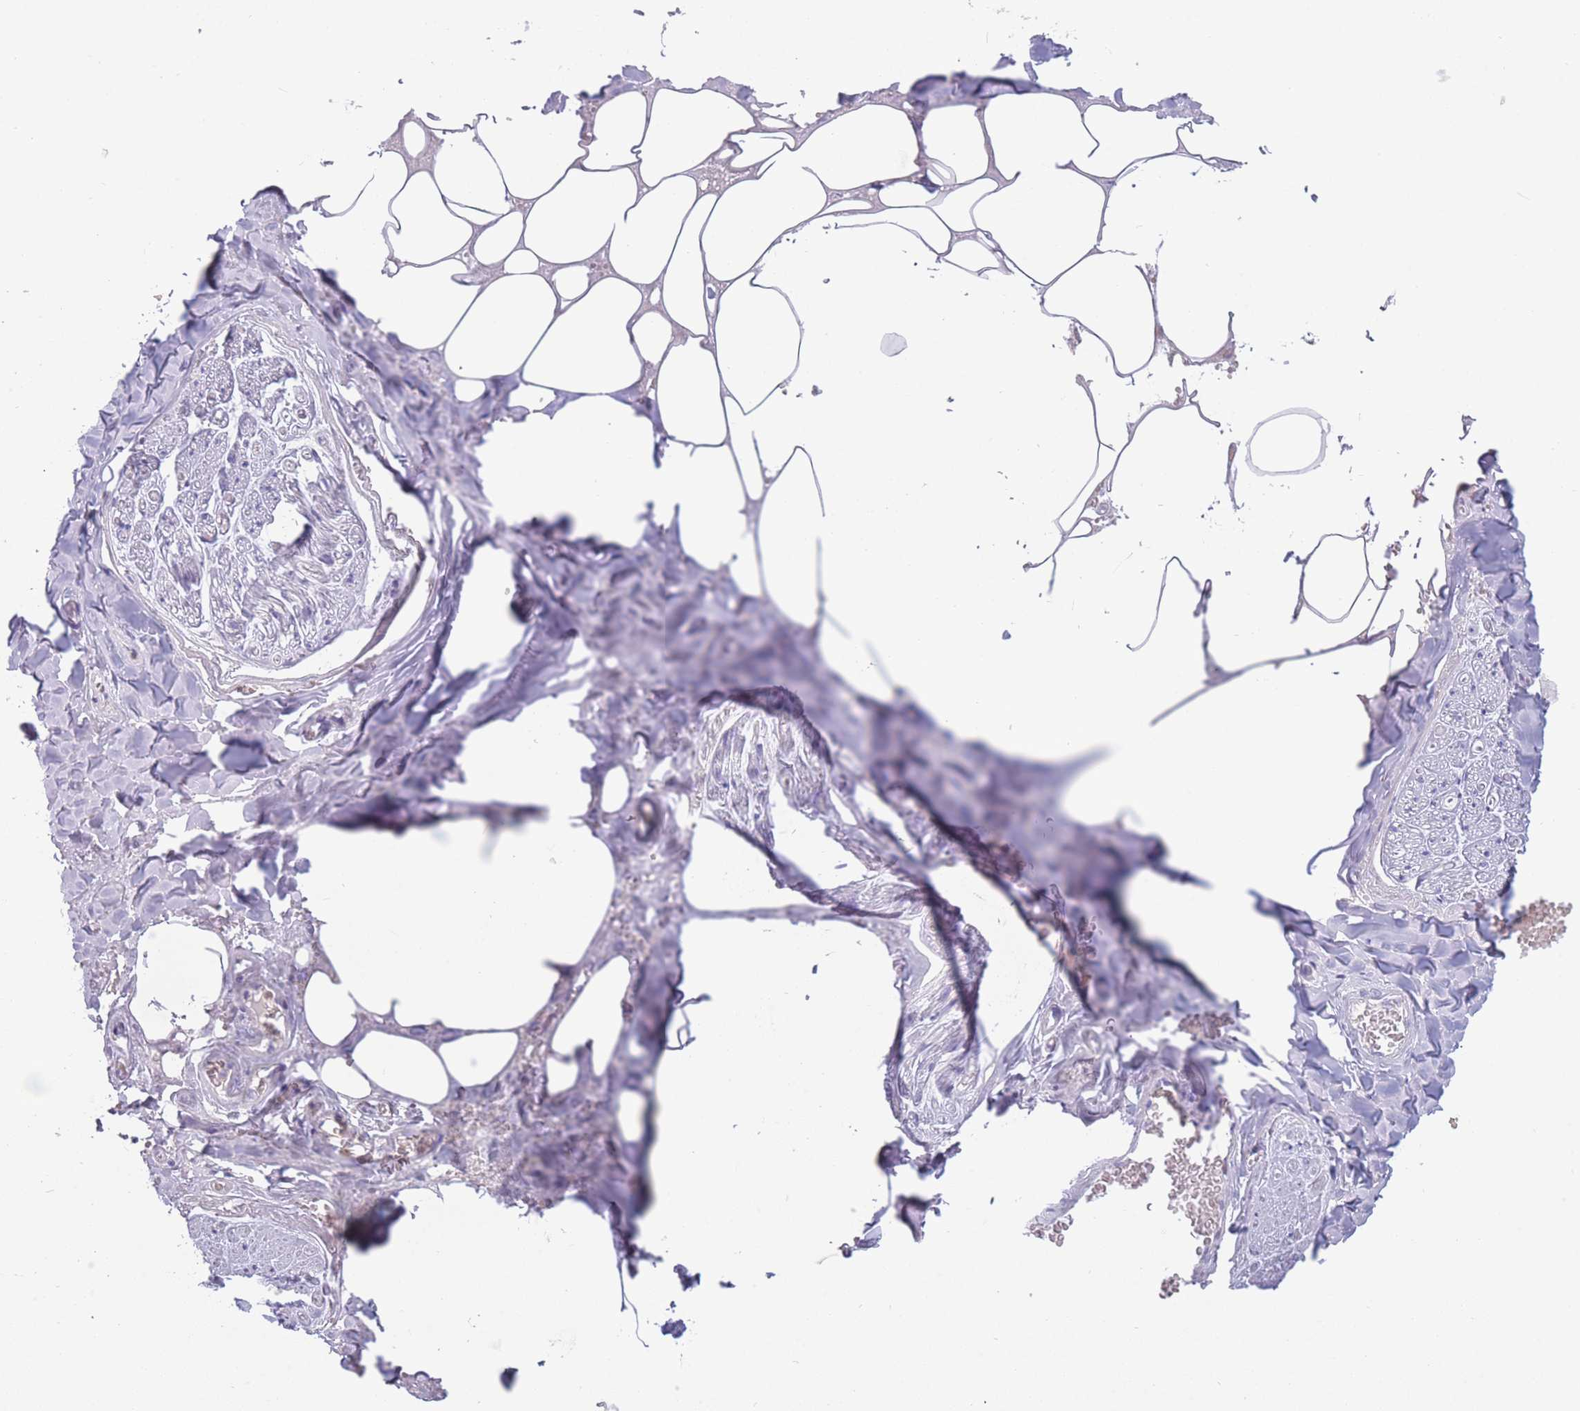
{"staining": {"intensity": "negative", "quantity": "none", "location": "none"}, "tissue": "adipose tissue", "cell_type": "Adipocytes", "image_type": "normal", "snomed": [{"axis": "morphology", "description": "Normal tissue, NOS"}, {"axis": "topography", "description": "Salivary gland"}, {"axis": "topography", "description": "Peripheral nerve tissue"}], "caption": "This histopathology image is of unremarkable adipose tissue stained with immunohistochemistry (IHC) to label a protein in brown with the nuclei are counter-stained blue. There is no expression in adipocytes.", "gene": "ST3GAL4", "patient": {"sex": "male", "age": 38}}